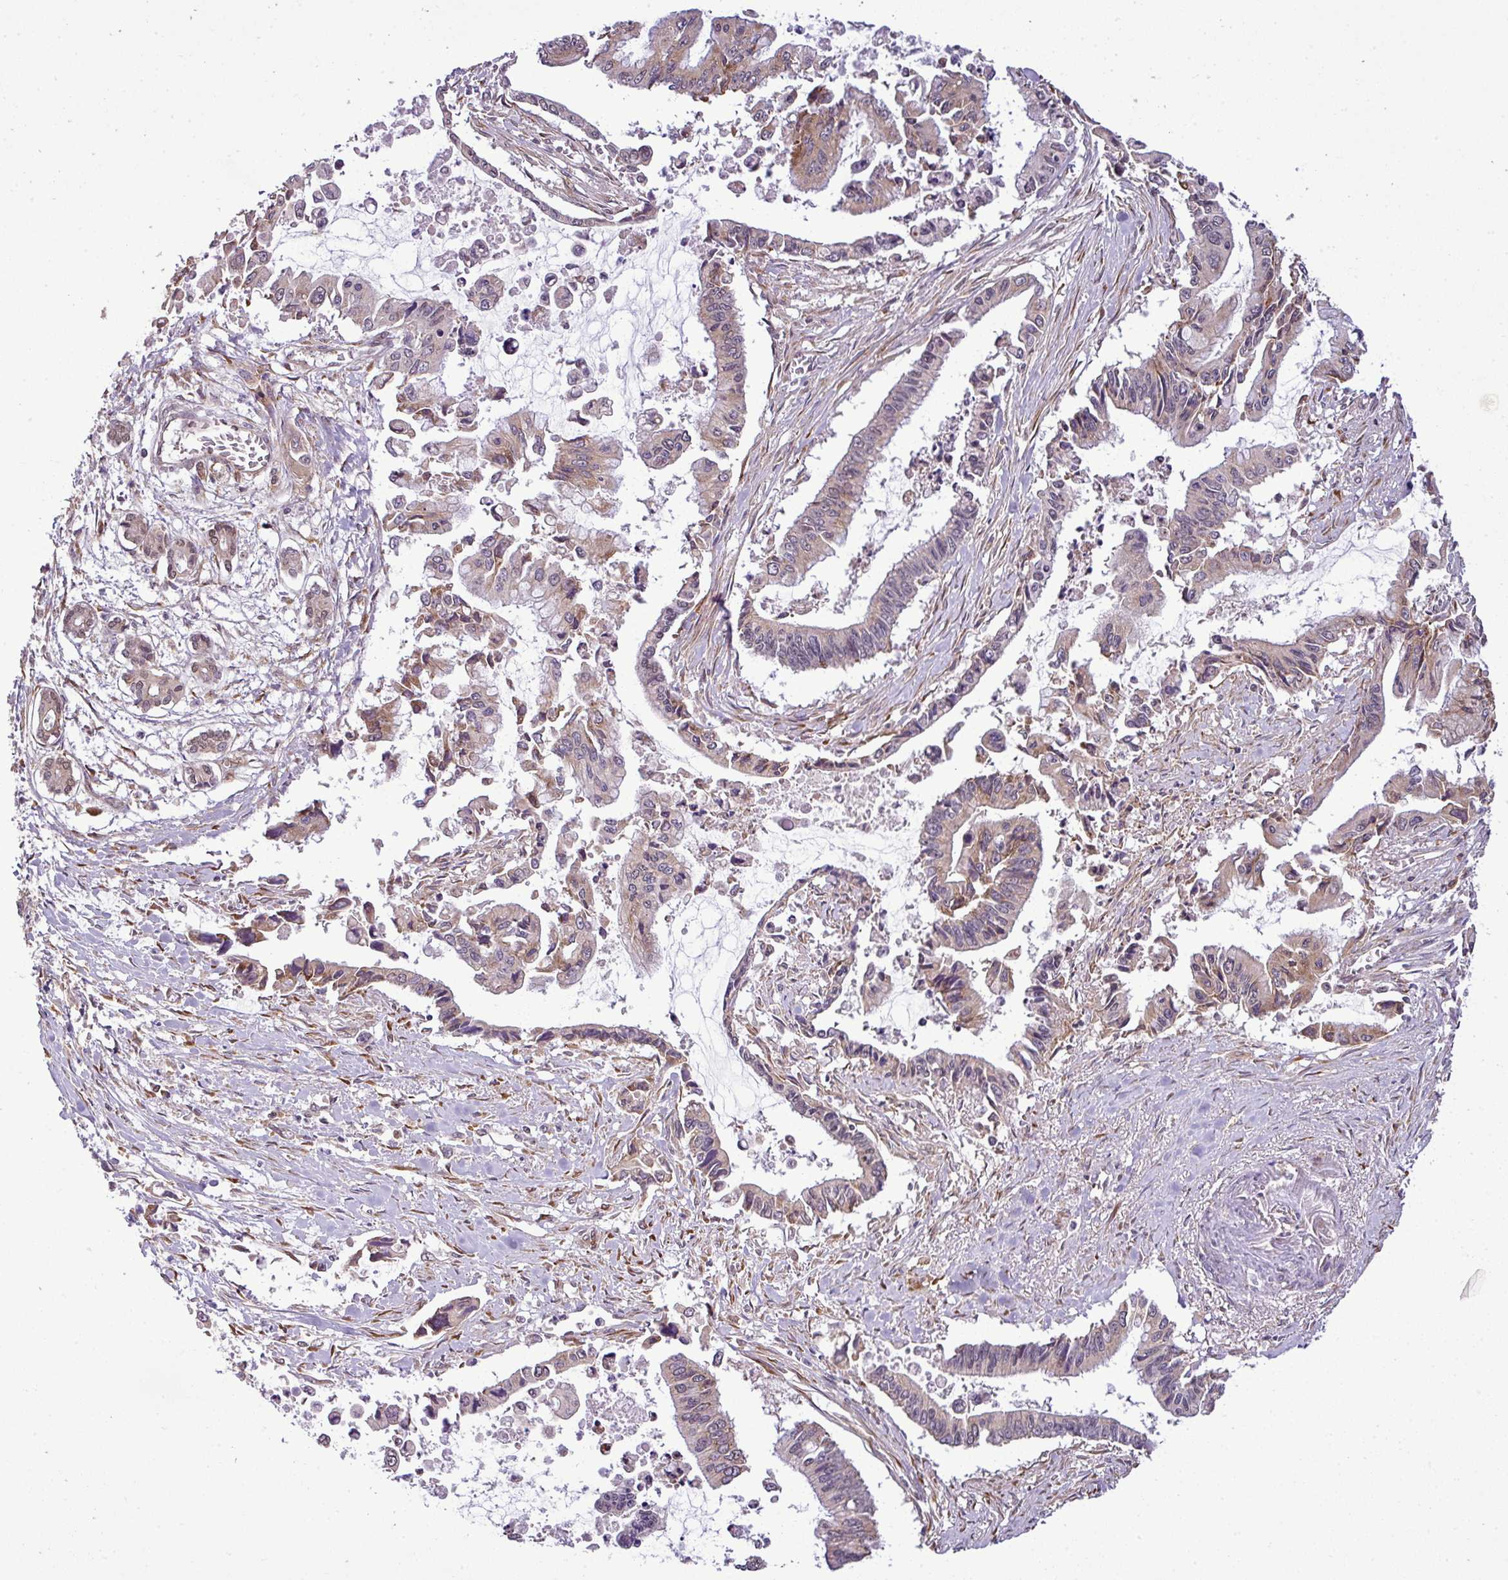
{"staining": {"intensity": "moderate", "quantity": "25%-75%", "location": "cytoplasmic/membranous"}, "tissue": "pancreatic cancer", "cell_type": "Tumor cells", "image_type": "cancer", "snomed": [{"axis": "morphology", "description": "Adenocarcinoma, NOS"}, {"axis": "topography", "description": "Pancreas"}], "caption": "Adenocarcinoma (pancreatic) stained for a protein (brown) exhibits moderate cytoplasmic/membranous positive staining in about 25%-75% of tumor cells.", "gene": "DNAAF4", "patient": {"sex": "male", "age": 84}}